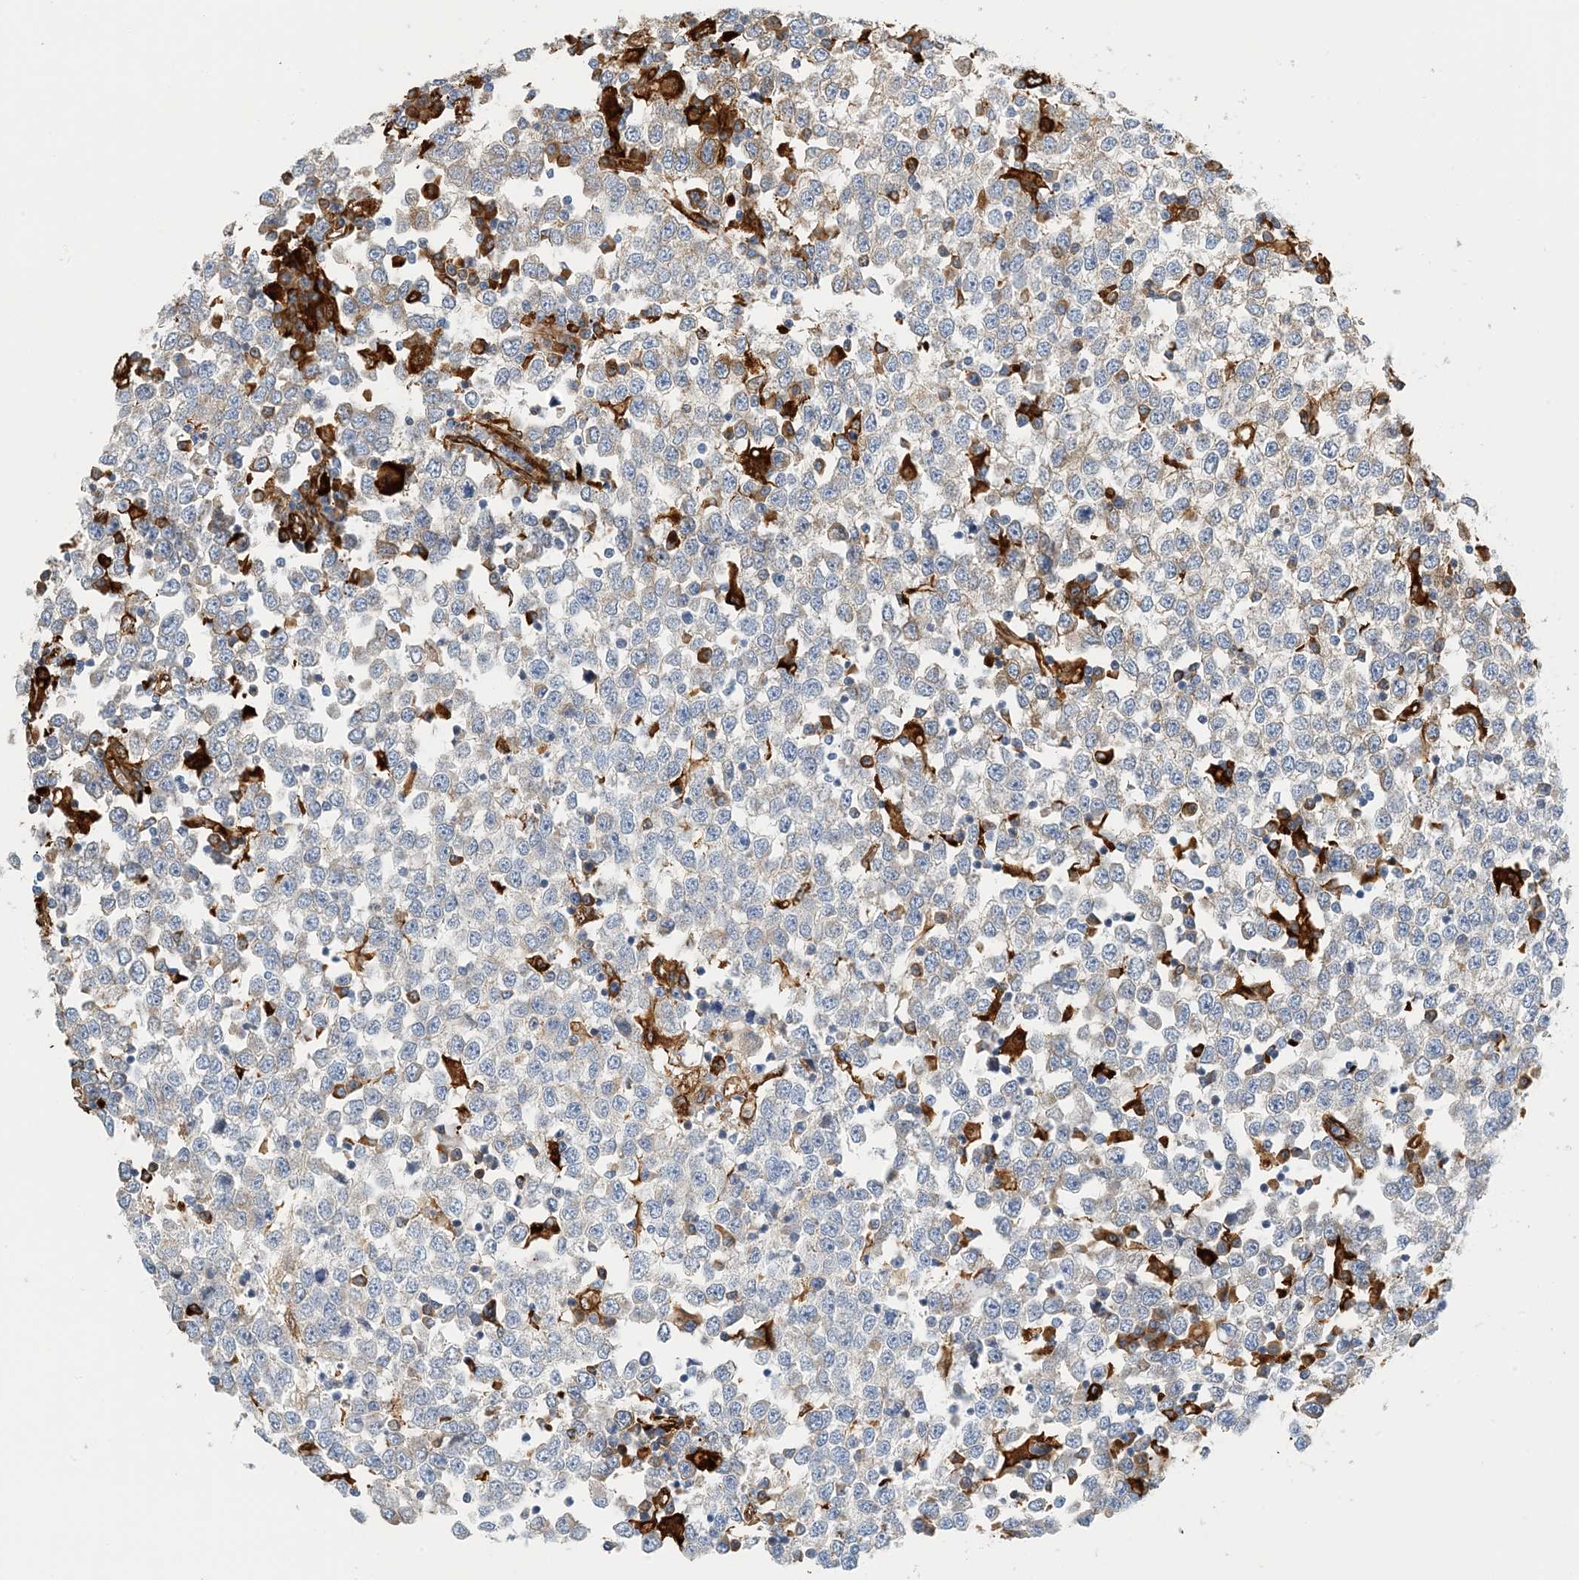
{"staining": {"intensity": "weak", "quantity": "<25%", "location": "cytoplasmic/membranous"}, "tissue": "testis cancer", "cell_type": "Tumor cells", "image_type": "cancer", "snomed": [{"axis": "morphology", "description": "Seminoma, NOS"}, {"axis": "topography", "description": "Testis"}], "caption": "Immunohistochemical staining of testis cancer shows no significant expression in tumor cells.", "gene": "PCDHA2", "patient": {"sex": "male", "age": 65}}